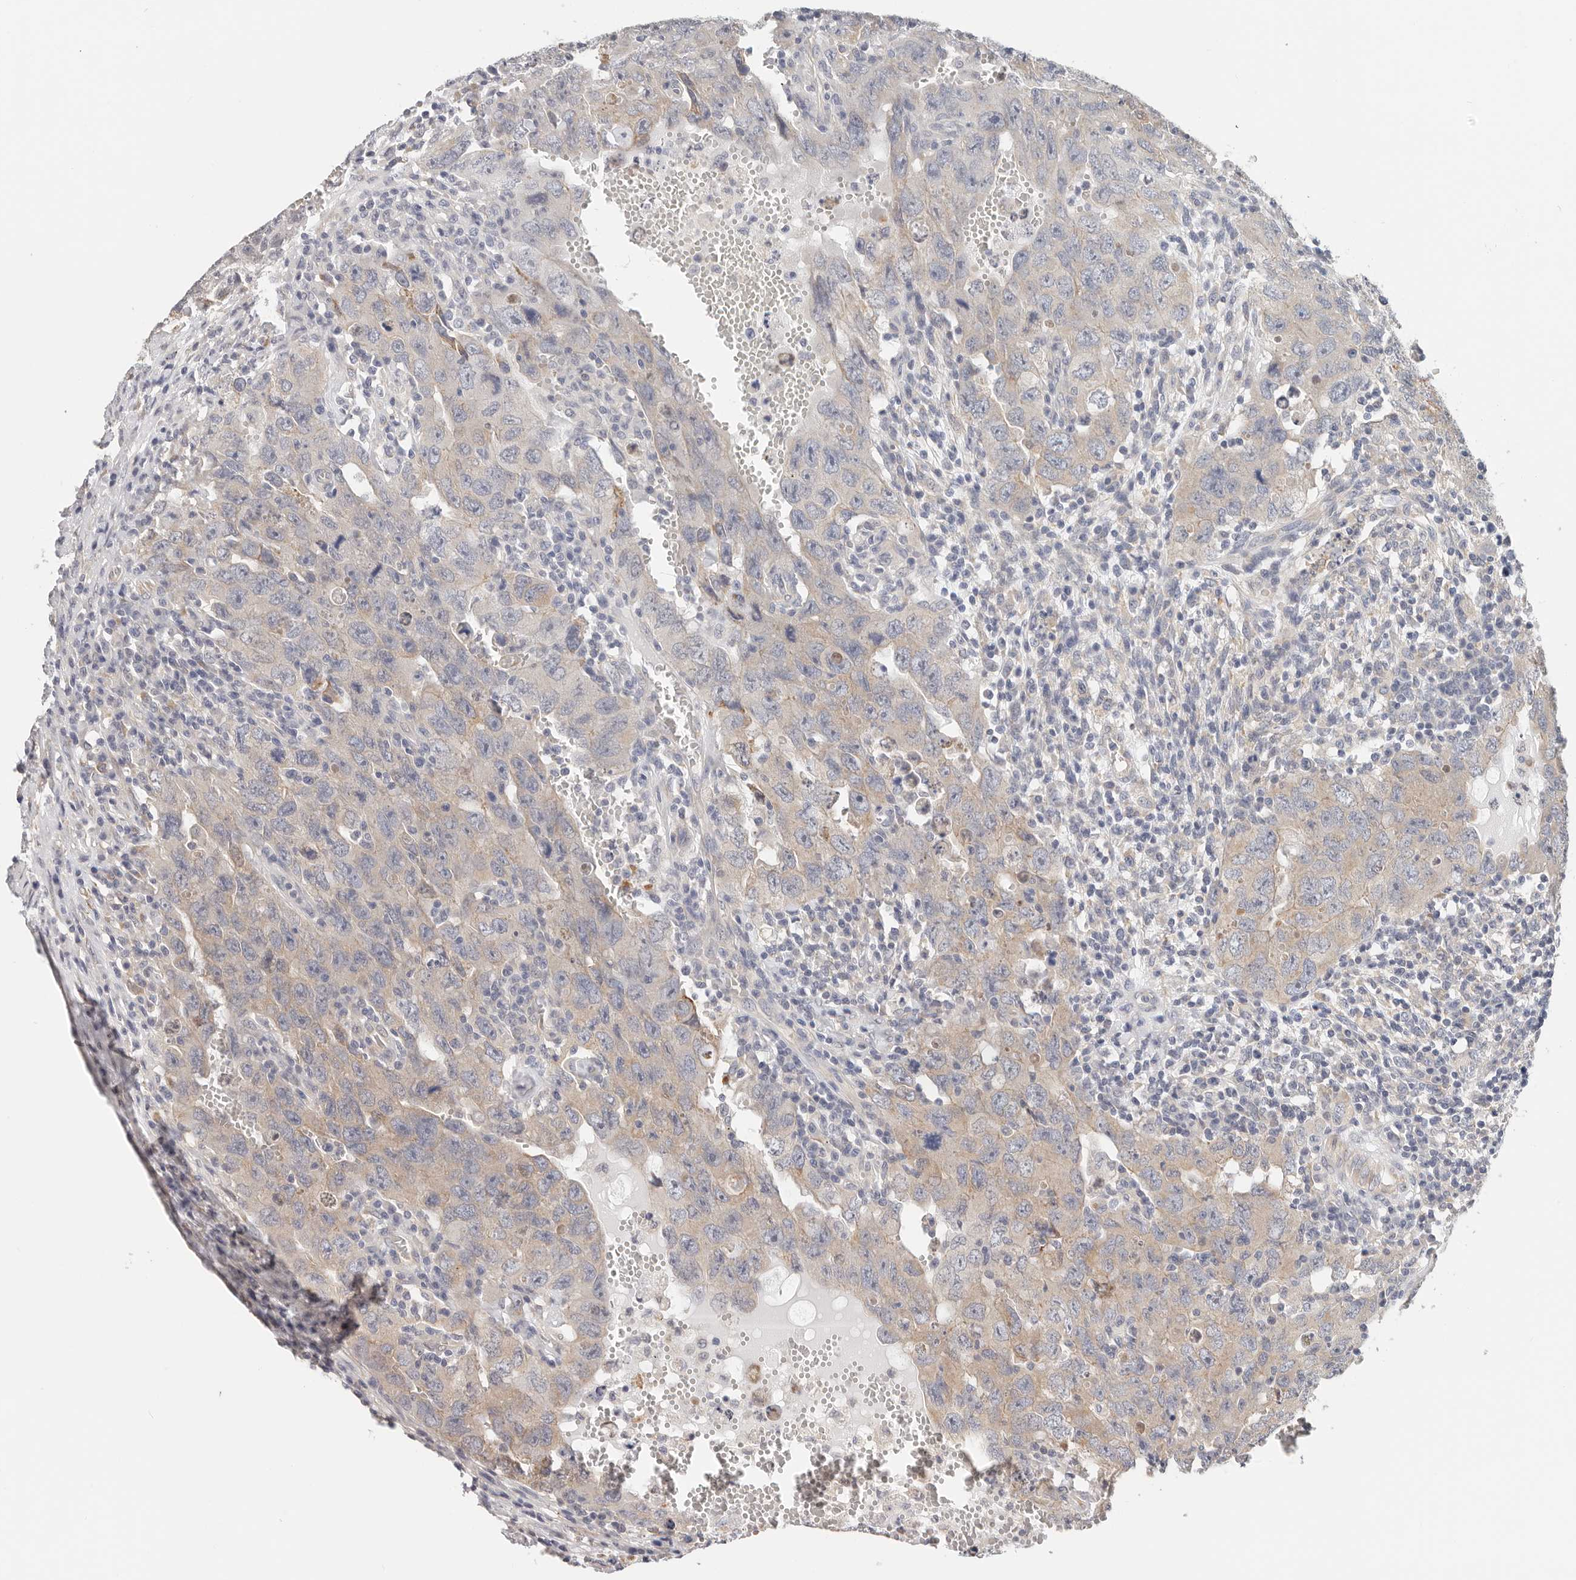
{"staining": {"intensity": "weak", "quantity": "25%-75%", "location": "cytoplasmic/membranous"}, "tissue": "testis cancer", "cell_type": "Tumor cells", "image_type": "cancer", "snomed": [{"axis": "morphology", "description": "Carcinoma, Embryonal, NOS"}, {"axis": "topography", "description": "Testis"}], "caption": "The histopathology image shows immunohistochemical staining of testis cancer. There is weak cytoplasmic/membranous staining is seen in approximately 25%-75% of tumor cells.", "gene": "AFDN", "patient": {"sex": "male", "age": 26}}